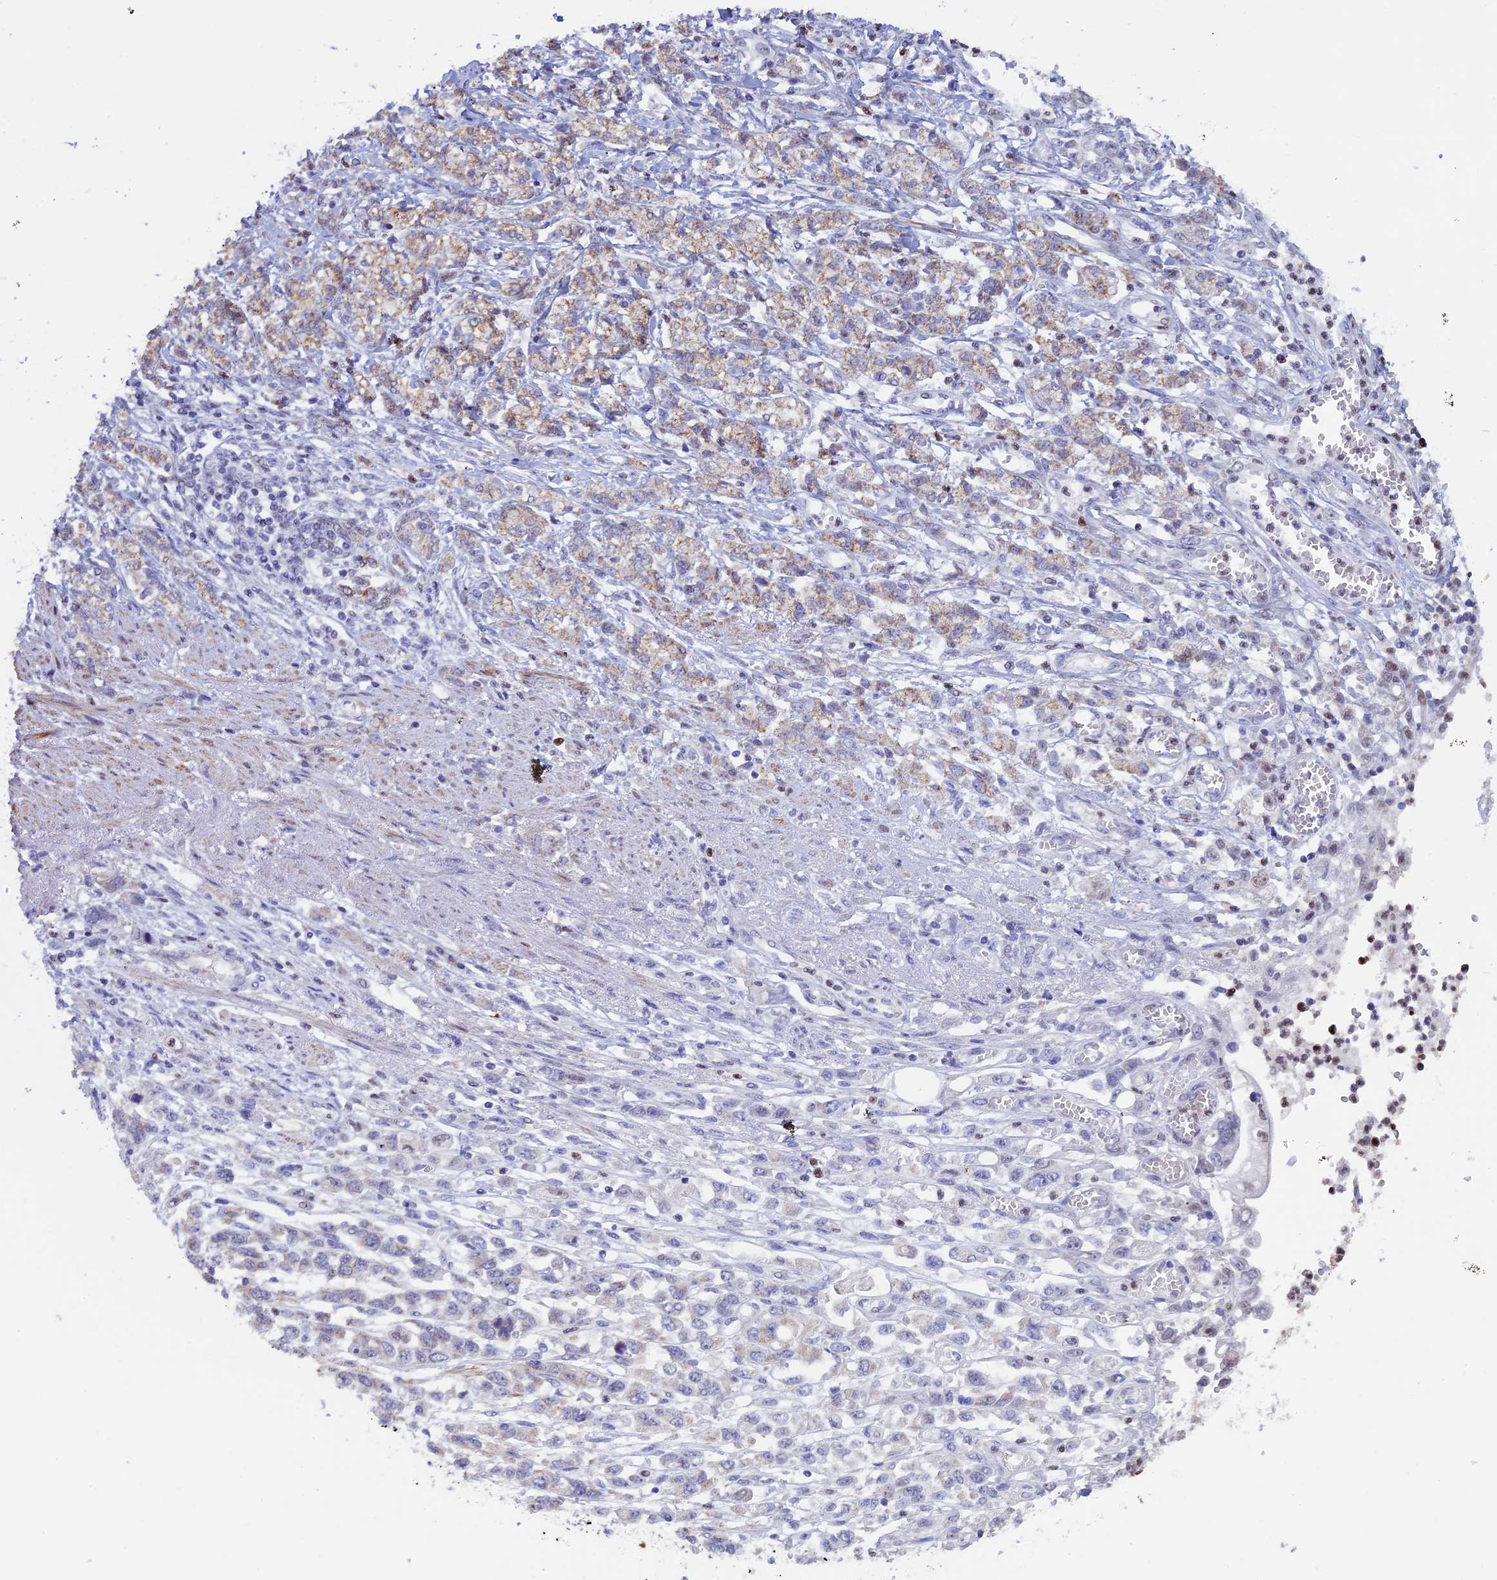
{"staining": {"intensity": "weak", "quantity": "25%-75%", "location": "cytoplasmic/membranous"}, "tissue": "stomach cancer", "cell_type": "Tumor cells", "image_type": "cancer", "snomed": [{"axis": "morphology", "description": "Adenocarcinoma, NOS"}, {"axis": "topography", "description": "Stomach"}], "caption": "Immunohistochemical staining of stomach cancer exhibits weak cytoplasmic/membranous protein positivity in approximately 25%-75% of tumor cells.", "gene": "ACSS1", "patient": {"sex": "female", "age": 76}}